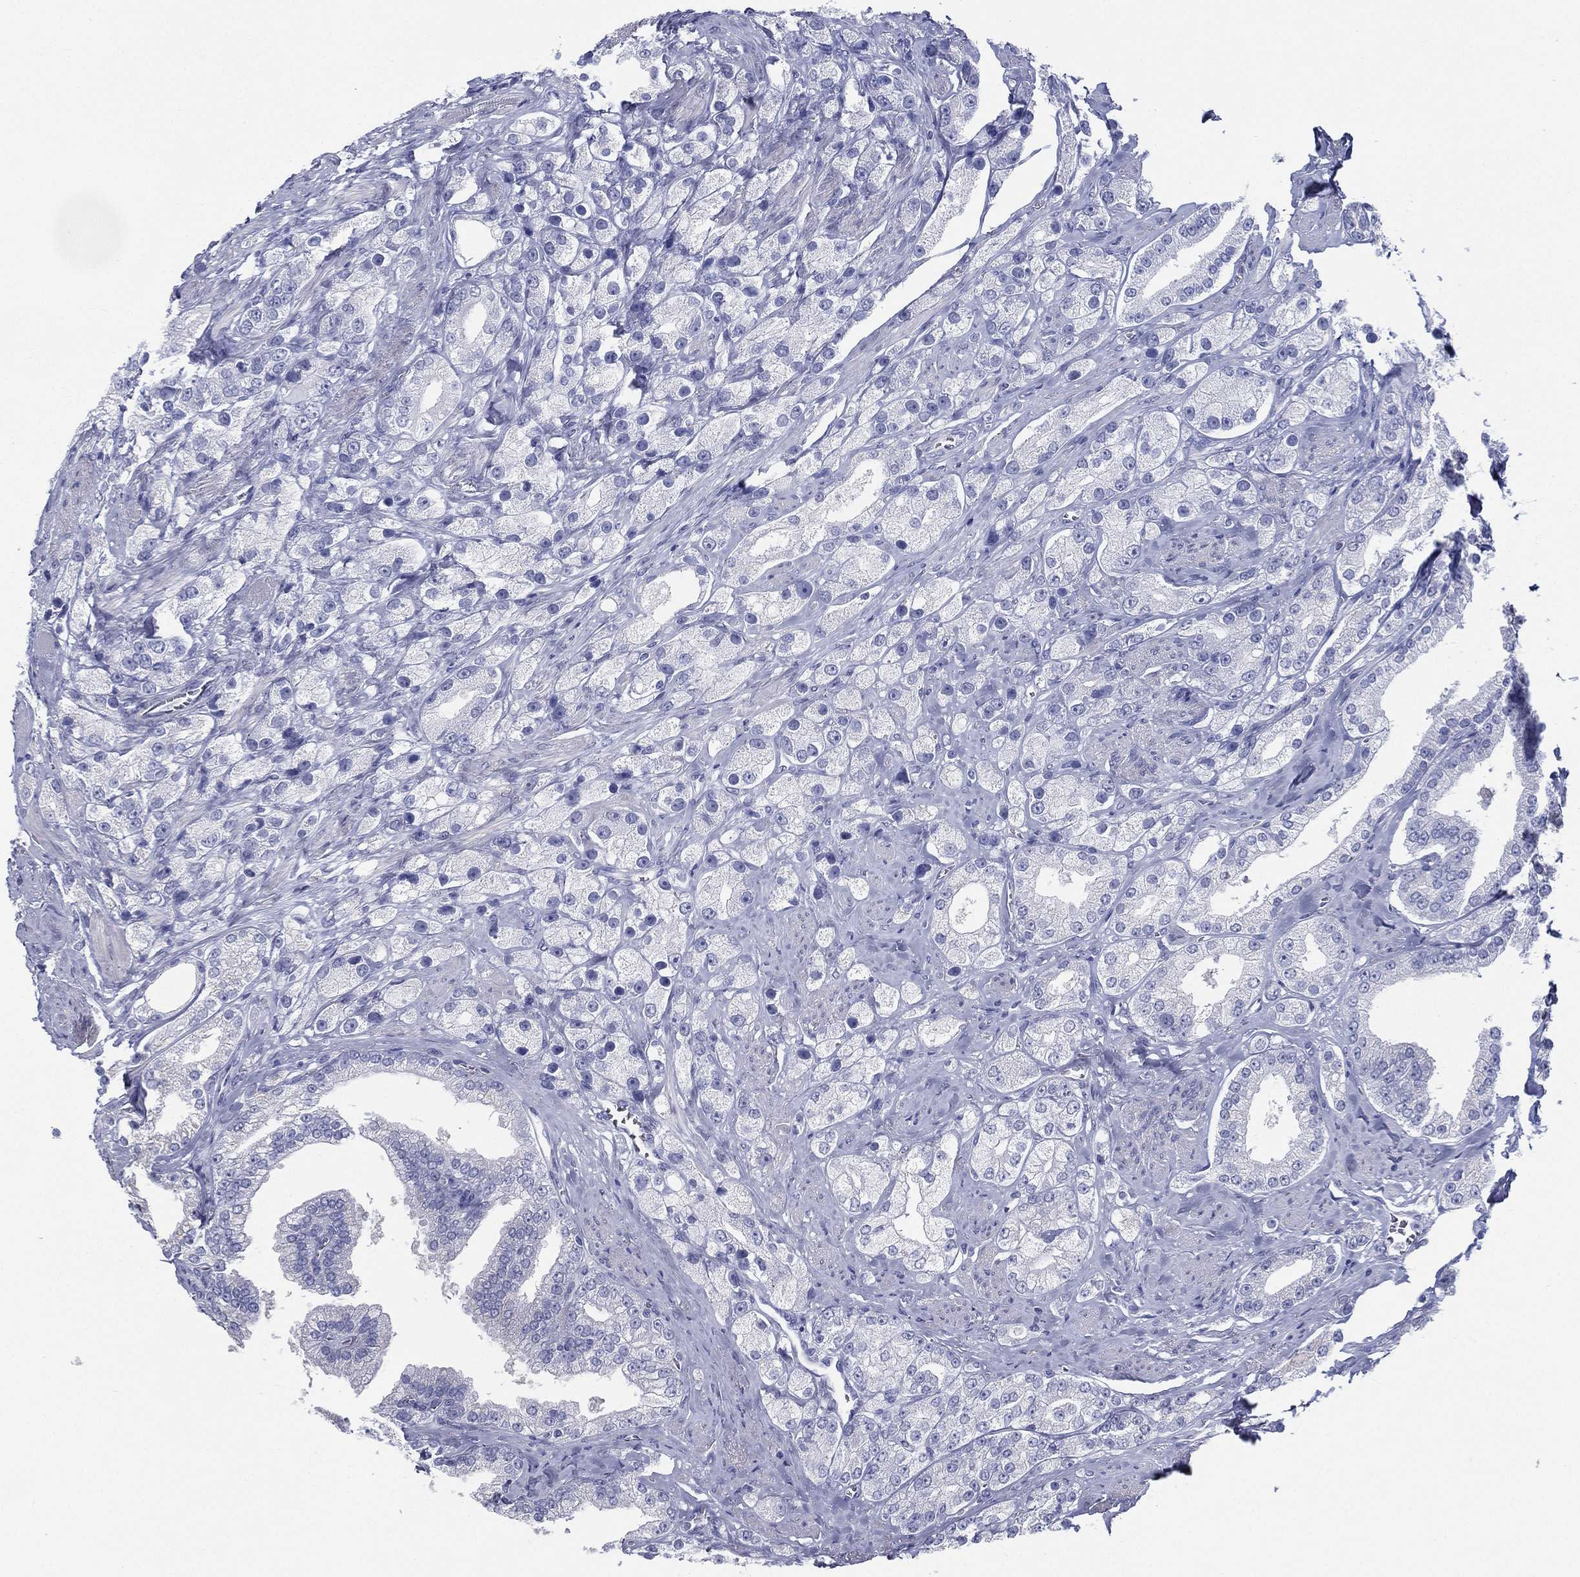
{"staining": {"intensity": "negative", "quantity": "none", "location": "none"}, "tissue": "prostate cancer", "cell_type": "Tumor cells", "image_type": "cancer", "snomed": [{"axis": "morphology", "description": "Adenocarcinoma, NOS"}, {"axis": "topography", "description": "Prostate and seminal vesicle, NOS"}, {"axis": "topography", "description": "Prostate"}], "caption": "The IHC photomicrograph has no significant expression in tumor cells of prostate cancer (adenocarcinoma) tissue.", "gene": "RSPH4A", "patient": {"sex": "male", "age": 67}}